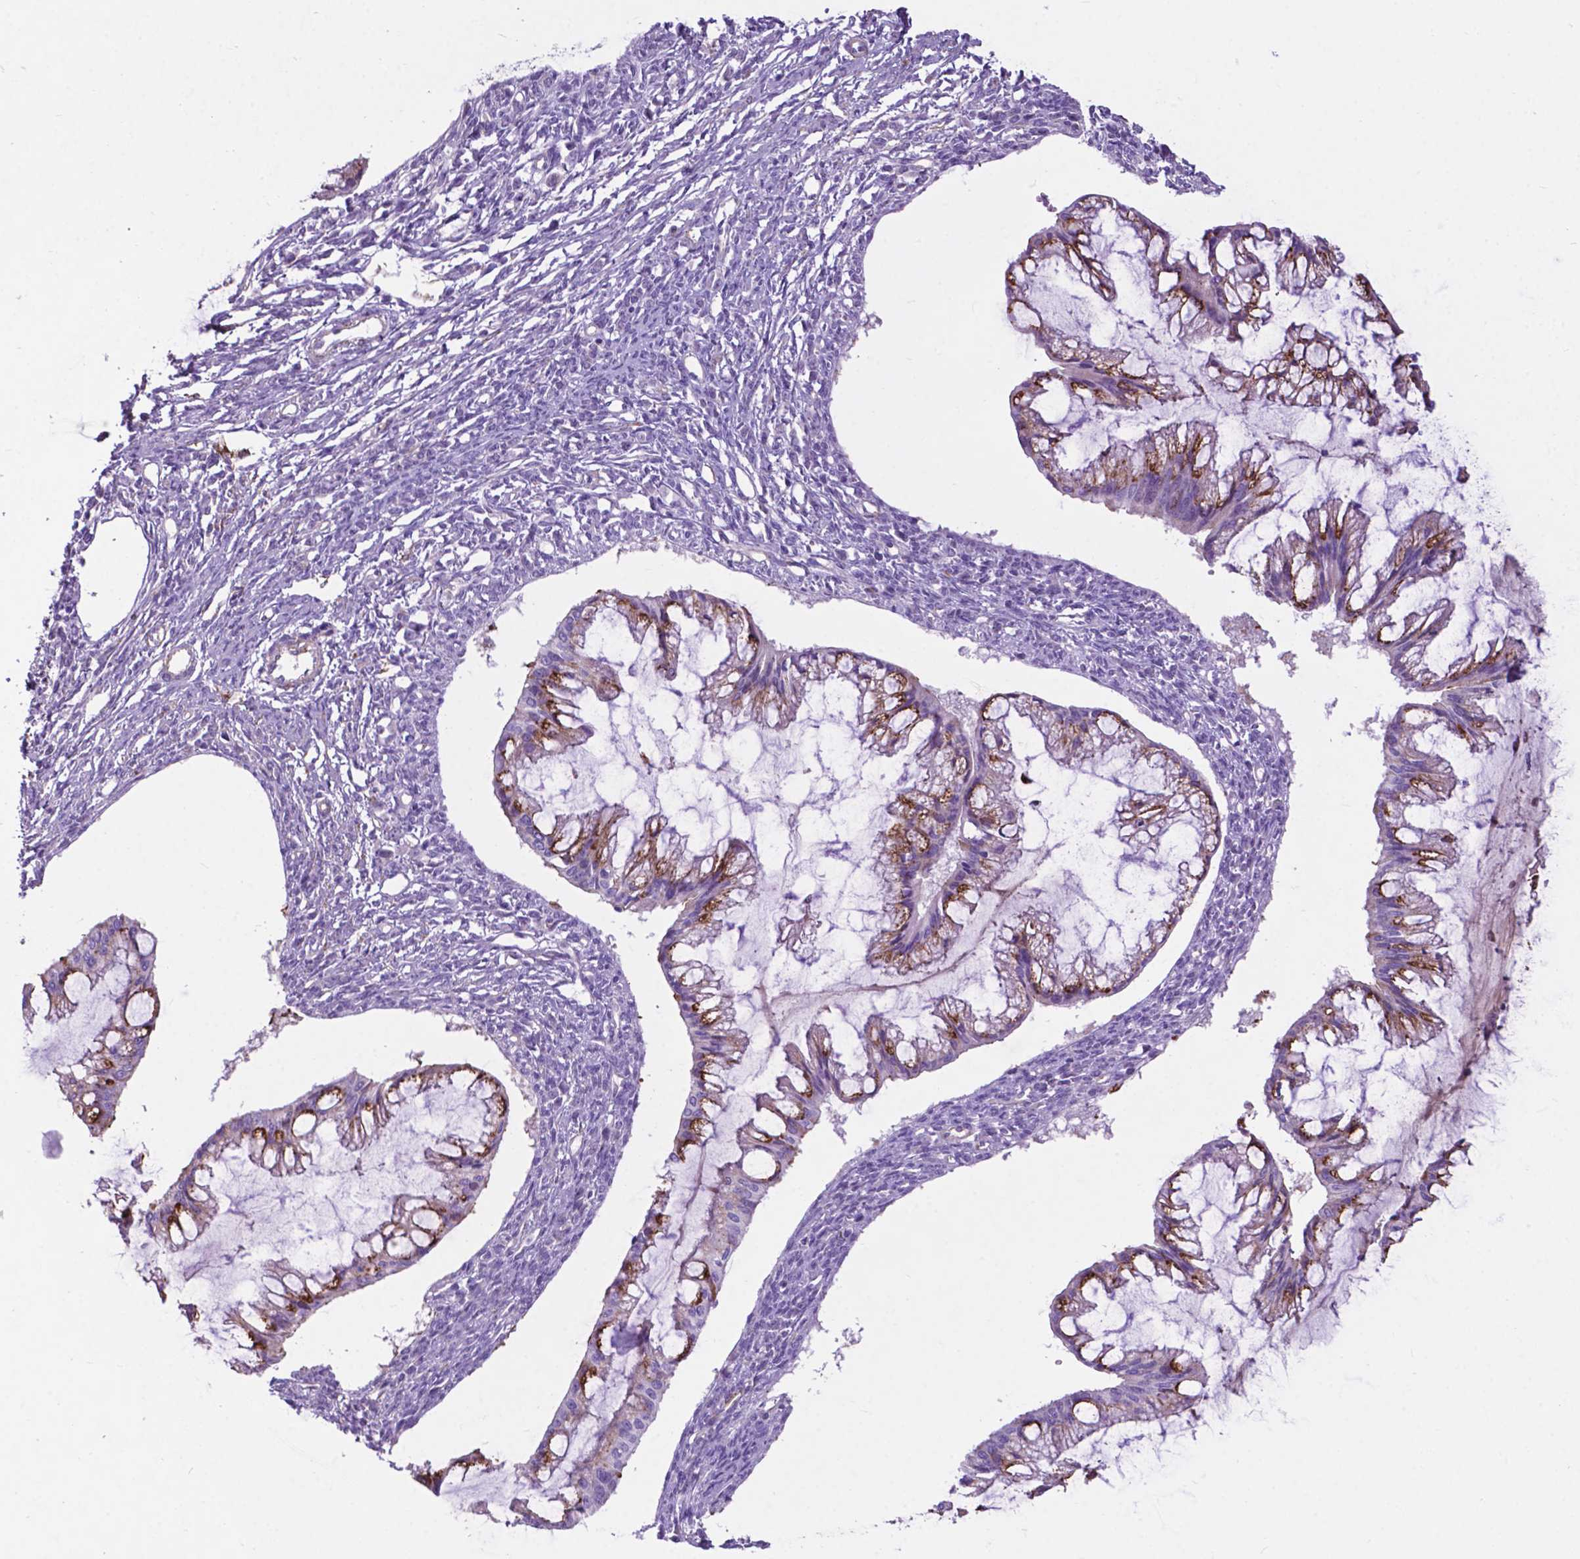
{"staining": {"intensity": "negative", "quantity": "none", "location": "none"}, "tissue": "ovarian cancer", "cell_type": "Tumor cells", "image_type": "cancer", "snomed": [{"axis": "morphology", "description": "Cystadenocarcinoma, mucinous, NOS"}, {"axis": "topography", "description": "Ovary"}], "caption": "A high-resolution image shows immunohistochemistry (IHC) staining of mucinous cystadenocarcinoma (ovarian), which exhibits no significant staining in tumor cells.", "gene": "PCDHA12", "patient": {"sex": "female", "age": 73}}